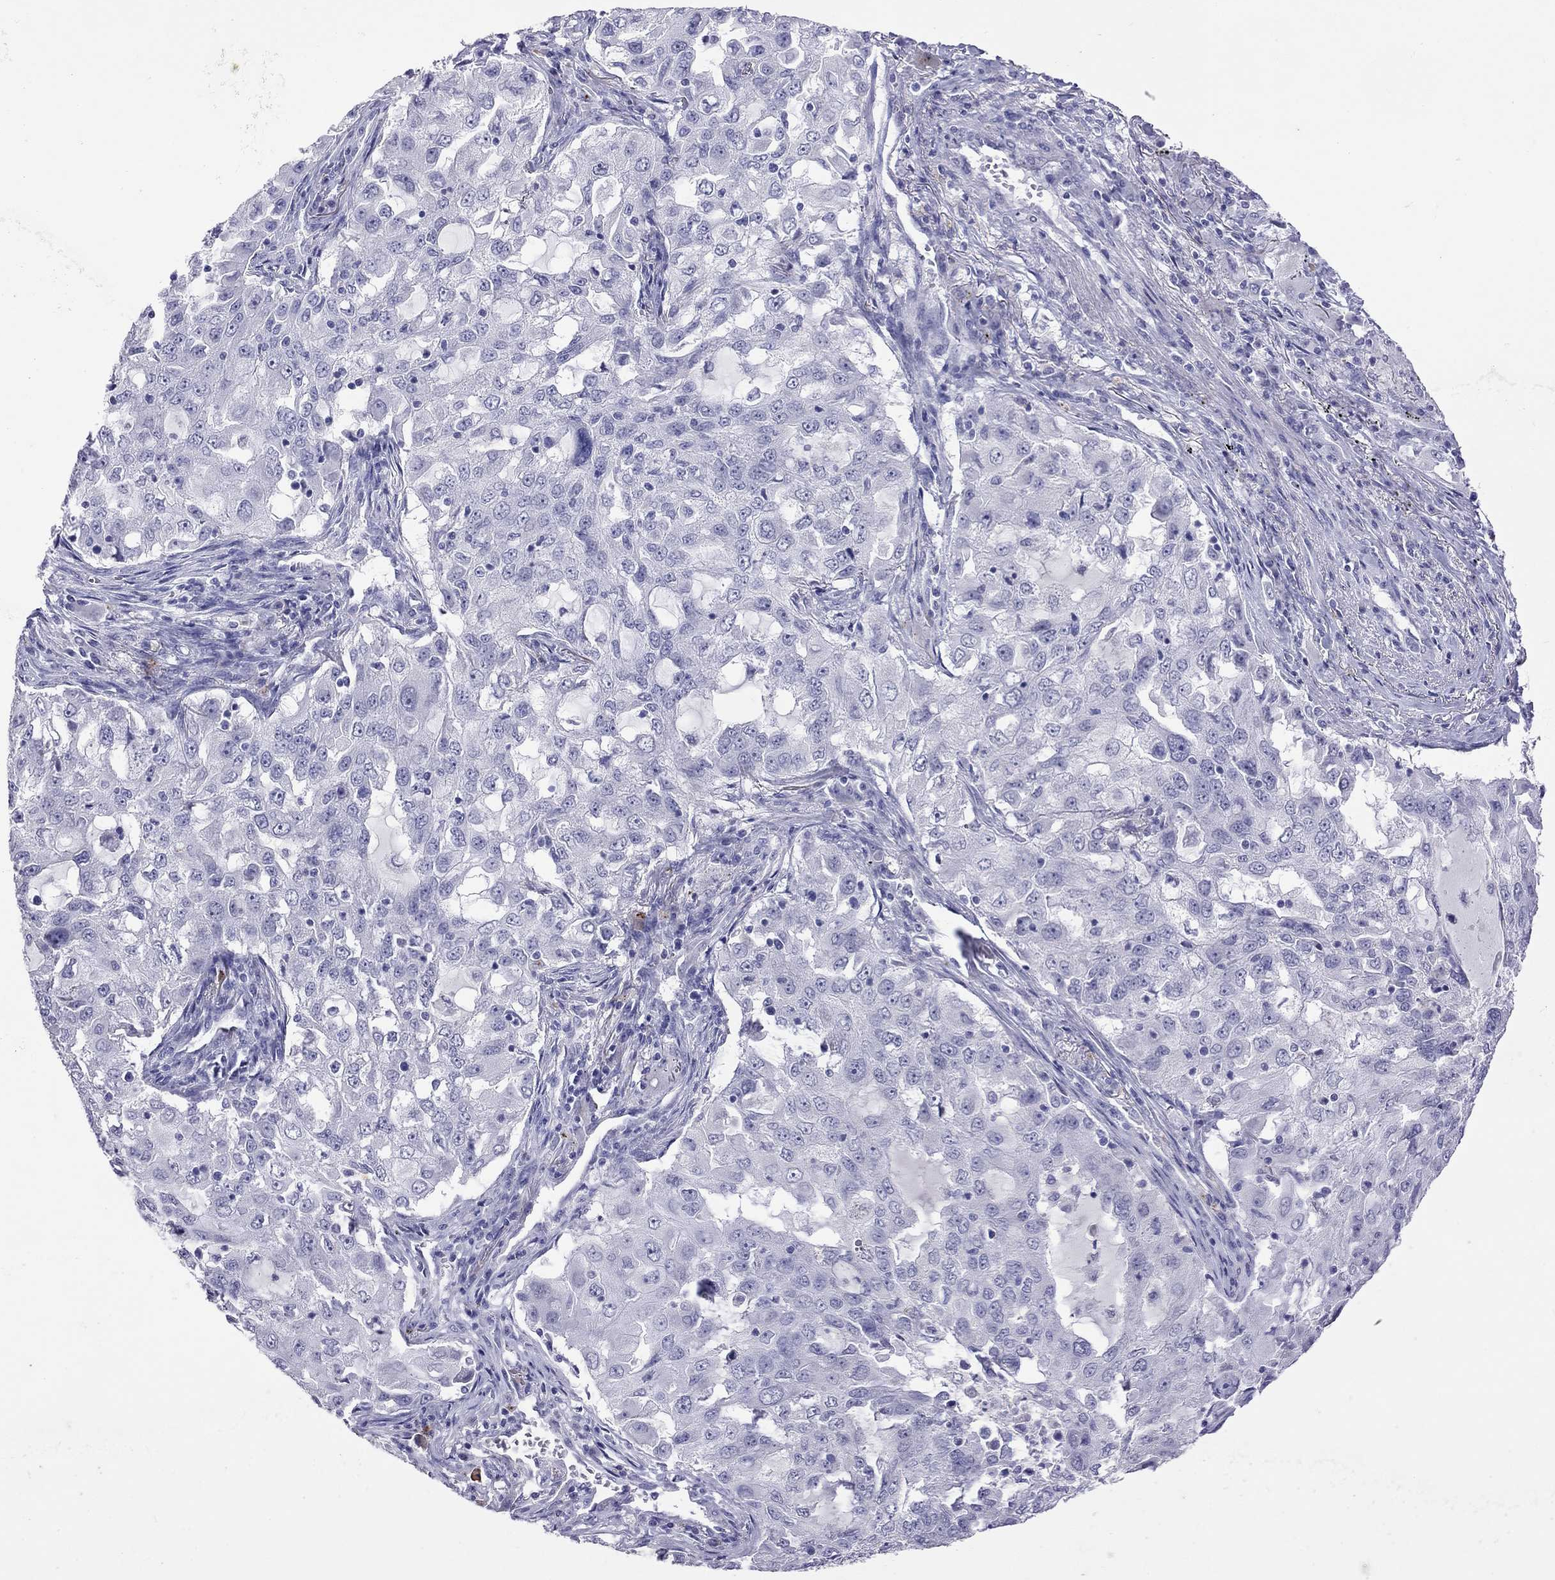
{"staining": {"intensity": "negative", "quantity": "none", "location": "none"}, "tissue": "lung cancer", "cell_type": "Tumor cells", "image_type": "cancer", "snomed": [{"axis": "morphology", "description": "Adenocarcinoma, NOS"}, {"axis": "topography", "description": "Lung"}], "caption": "Photomicrograph shows no significant protein positivity in tumor cells of adenocarcinoma (lung).", "gene": "SLAMF1", "patient": {"sex": "female", "age": 61}}